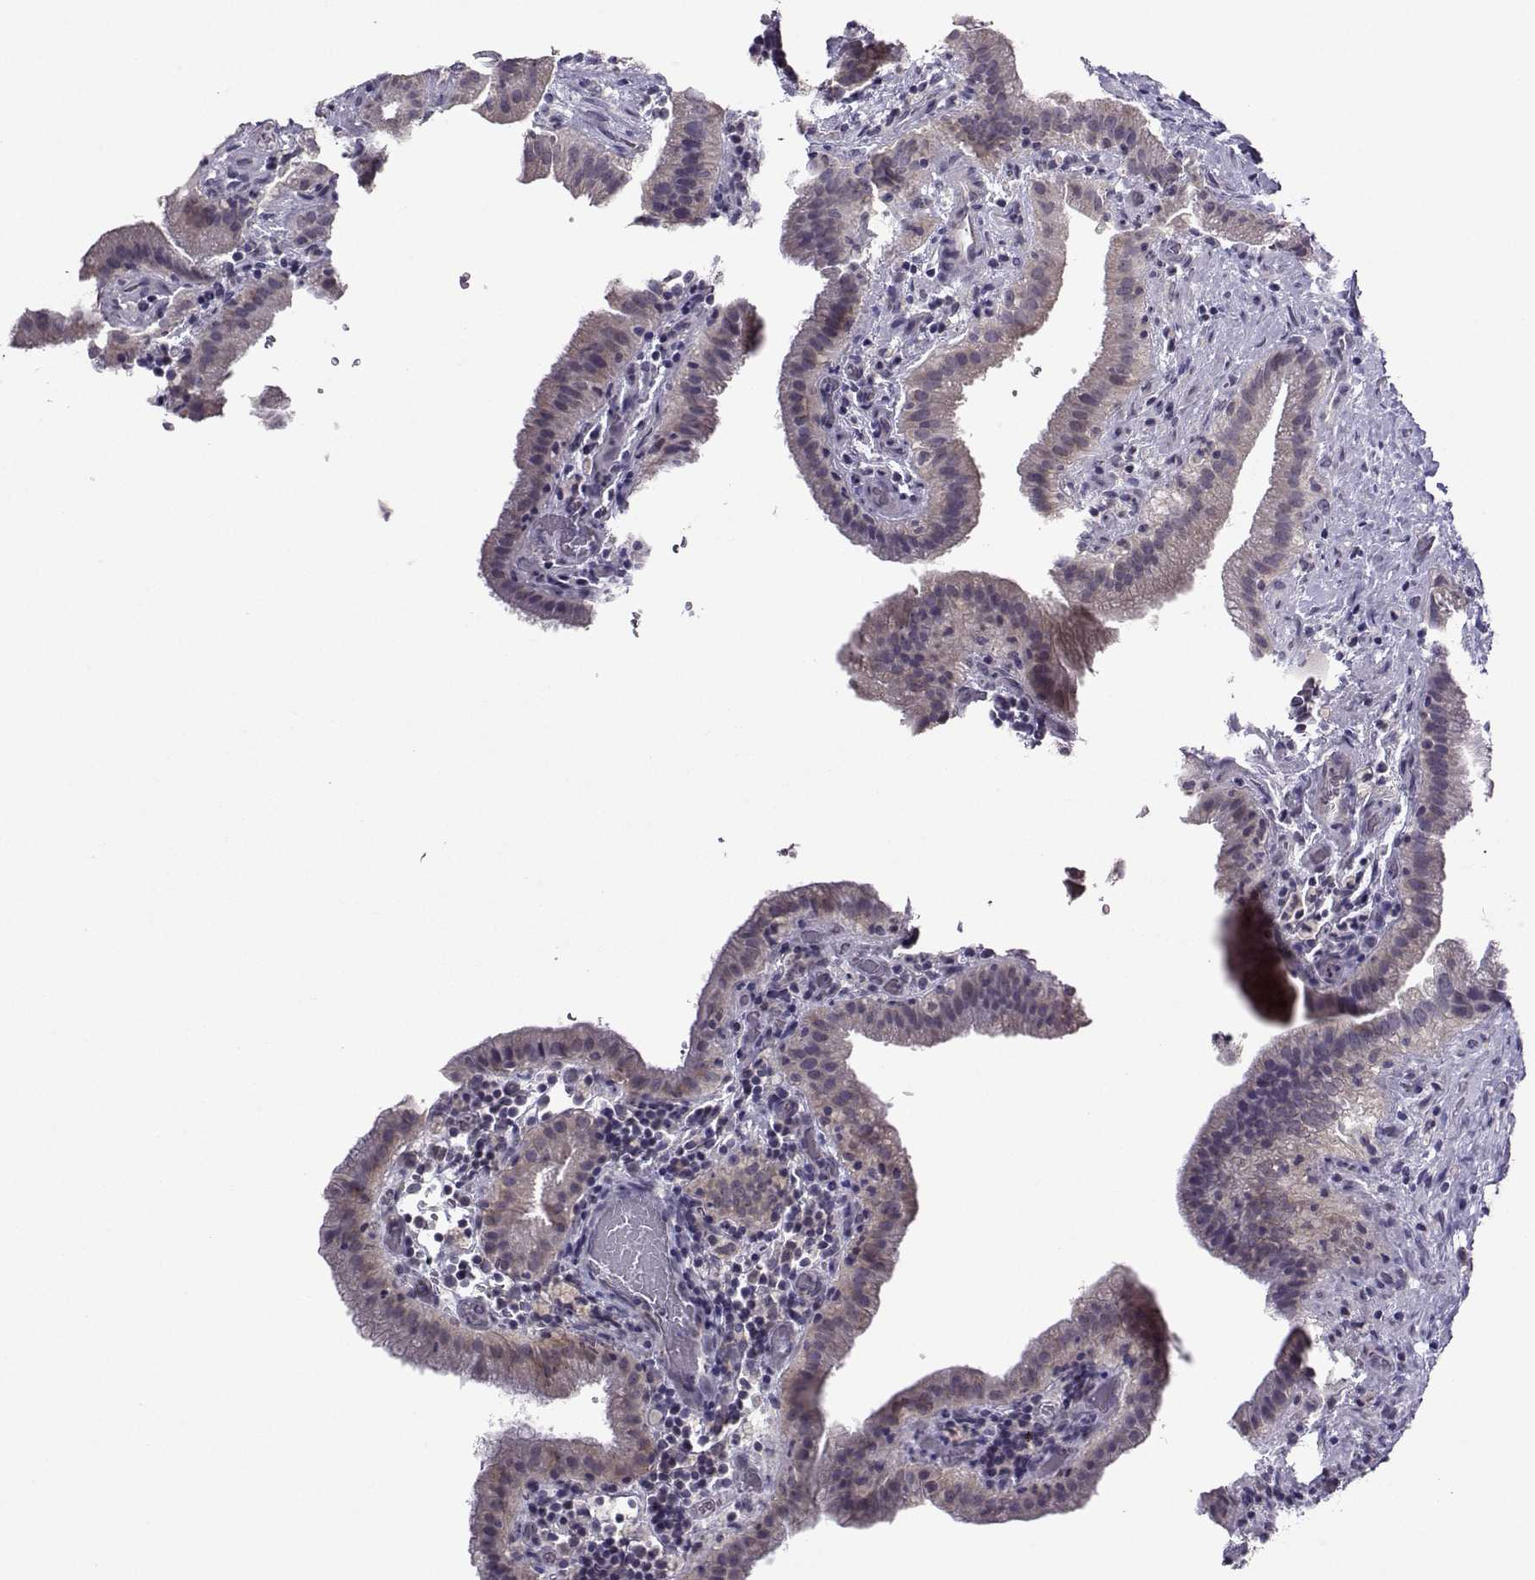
{"staining": {"intensity": "weak", "quantity": "<25%", "location": "cytoplasmic/membranous"}, "tissue": "gallbladder", "cell_type": "Glandular cells", "image_type": "normal", "snomed": [{"axis": "morphology", "description": "Normal tissue, NOS"}, {"axis": "topography", "description": "Gallbladder"}], "caption": "This image is of normal gallbladder stained with IHC to label a protein in brown with the nuclei are counter-stained blue. There is no expression in glandular cells. (Brightfield microscopy of DAB (3,3'-diaminobenzidine) IHC at high magnification).", "gene": "DDX20", "patient": {"sex": "male", "age": 62}}